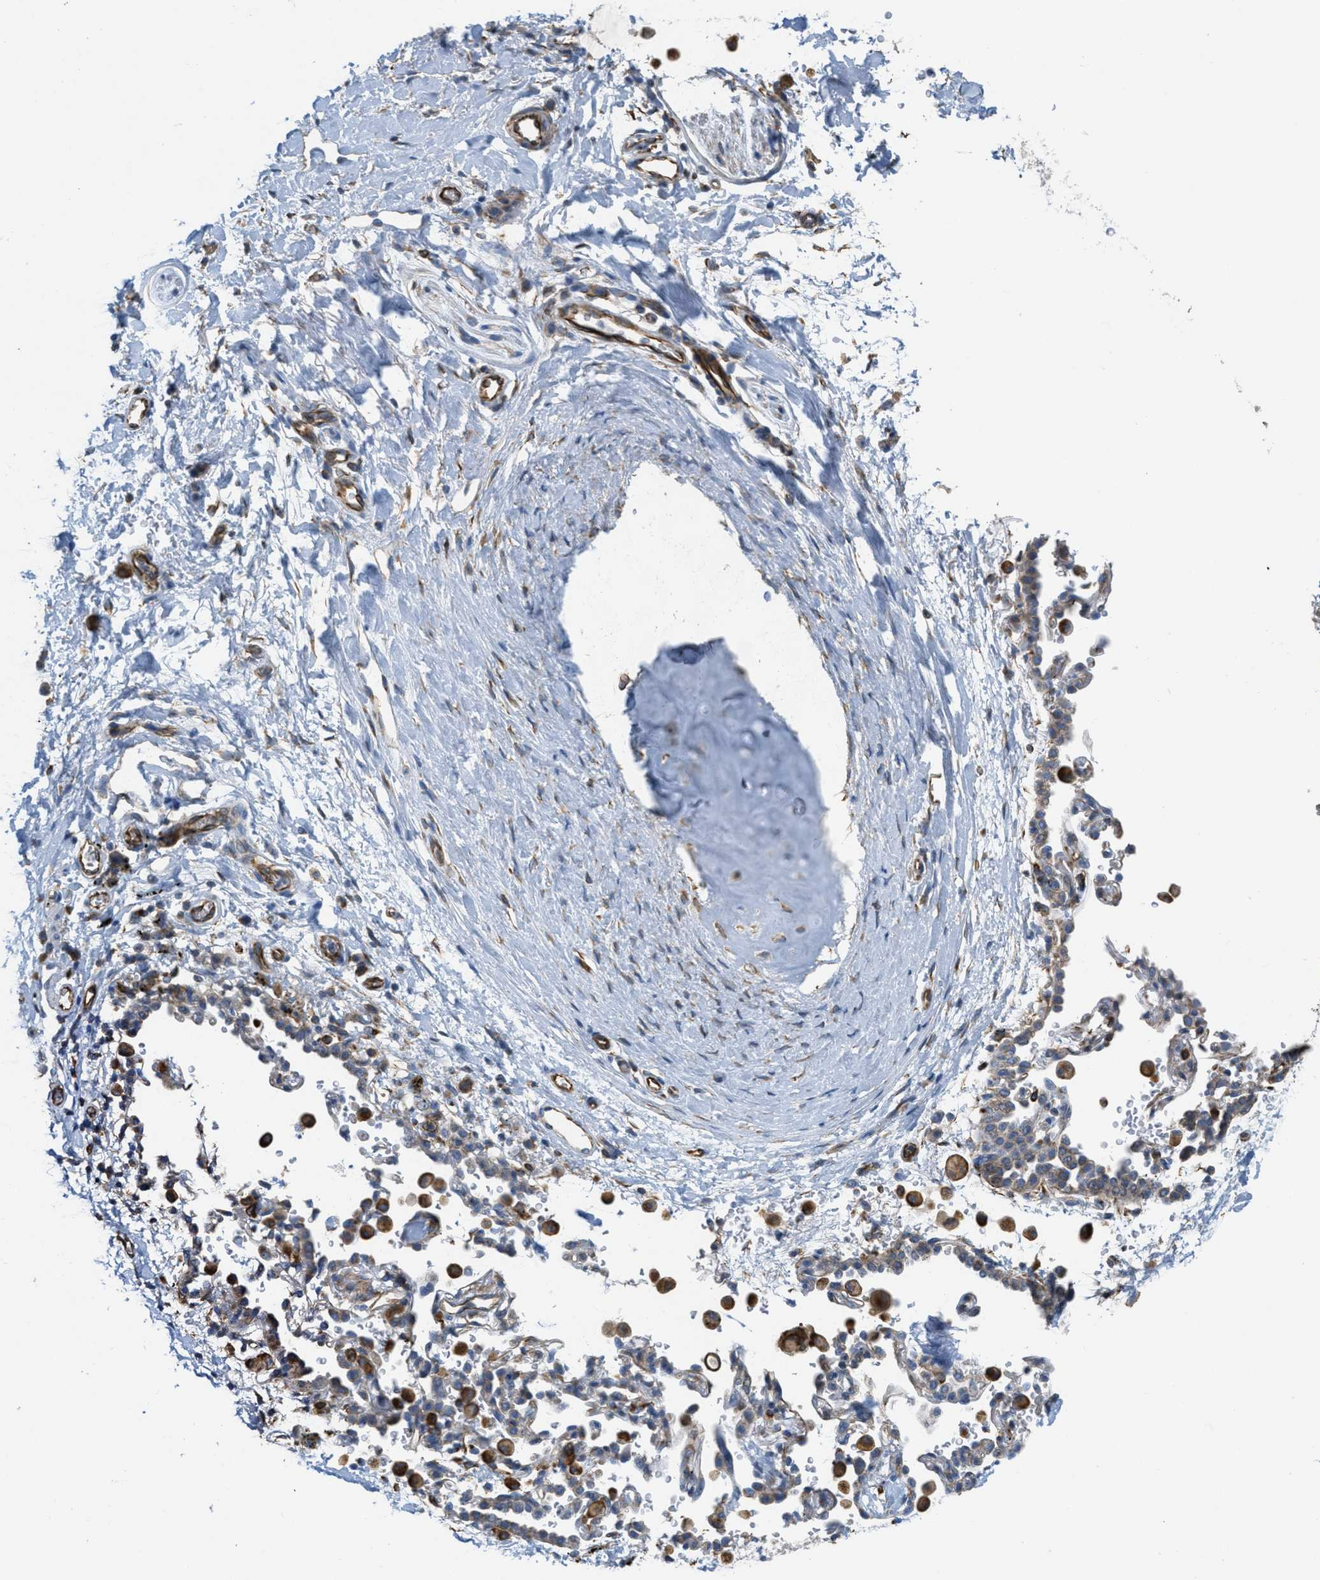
{"staining": {"intensity": "negative", "quantity": "none", "location": "none"}, "tissue": "adipose tissue", "cell_type": "Adipocytes", "image_type": "normal", "snomed": [{"axis": "morphology", "description": "Normal tissue, NOS"}, {"axis": "topography", "description": "Cartilage tissue"}, {"axis": "topography", "description": "Bronchus"}], "caption": "This is a histopathology image of IHC staining of normal adipose tissue, which shows no positivity in adipocytes. (DAB immunohistochemistry with hematoxylin counter stain).", "gene": "BTN3A1", "patient": {"sex": "female", "age": 53}}